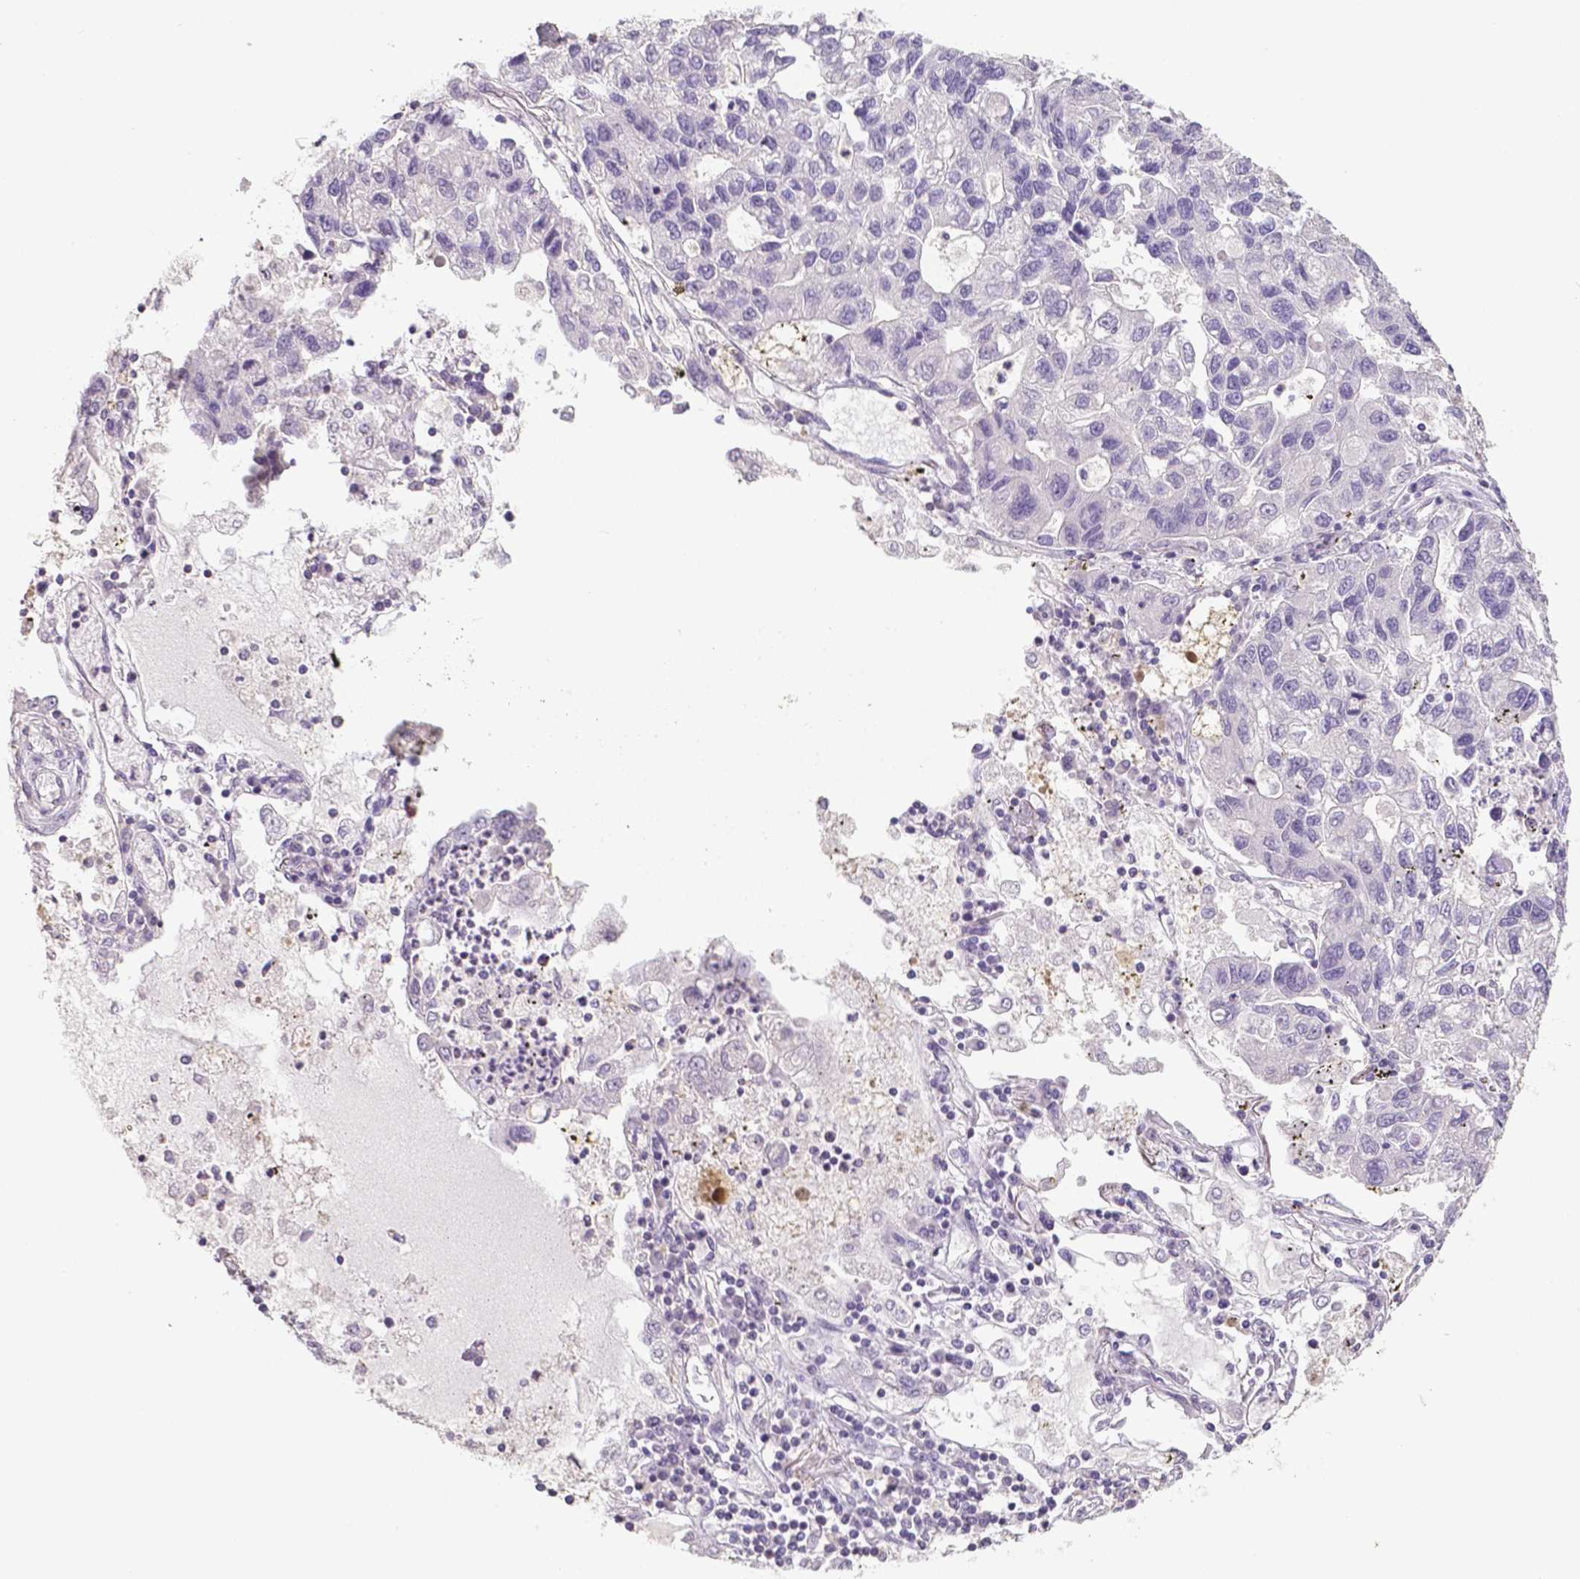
{"staining": {"intensity": "negative", "quantity": "none", "location": "none"}, "tissue": "lung cancer", "cell_type": "Tumor cells", "image_type": "cancer", "snomed": [{"axis": "morphology", "description": "Adenocarcinoma, NOS"}, {"axis": "topography", "description": "Bronchus"}, {"axis": "topography", "description": "Lung"}], "caption": "A high-resolution micrograph shows immunohistochemistry (IHC) staining of lung cancer, which reveals no significant positivity in tumor cells. (Stains: DAB (3,3'-diaminobenzidine) immunohistochemistry with hematoxylin counter stain, Microscopy: brightfield microscopy at high magnification).", "gene": "CRMP1", "patient": {"sex": "female", "age": 51}}